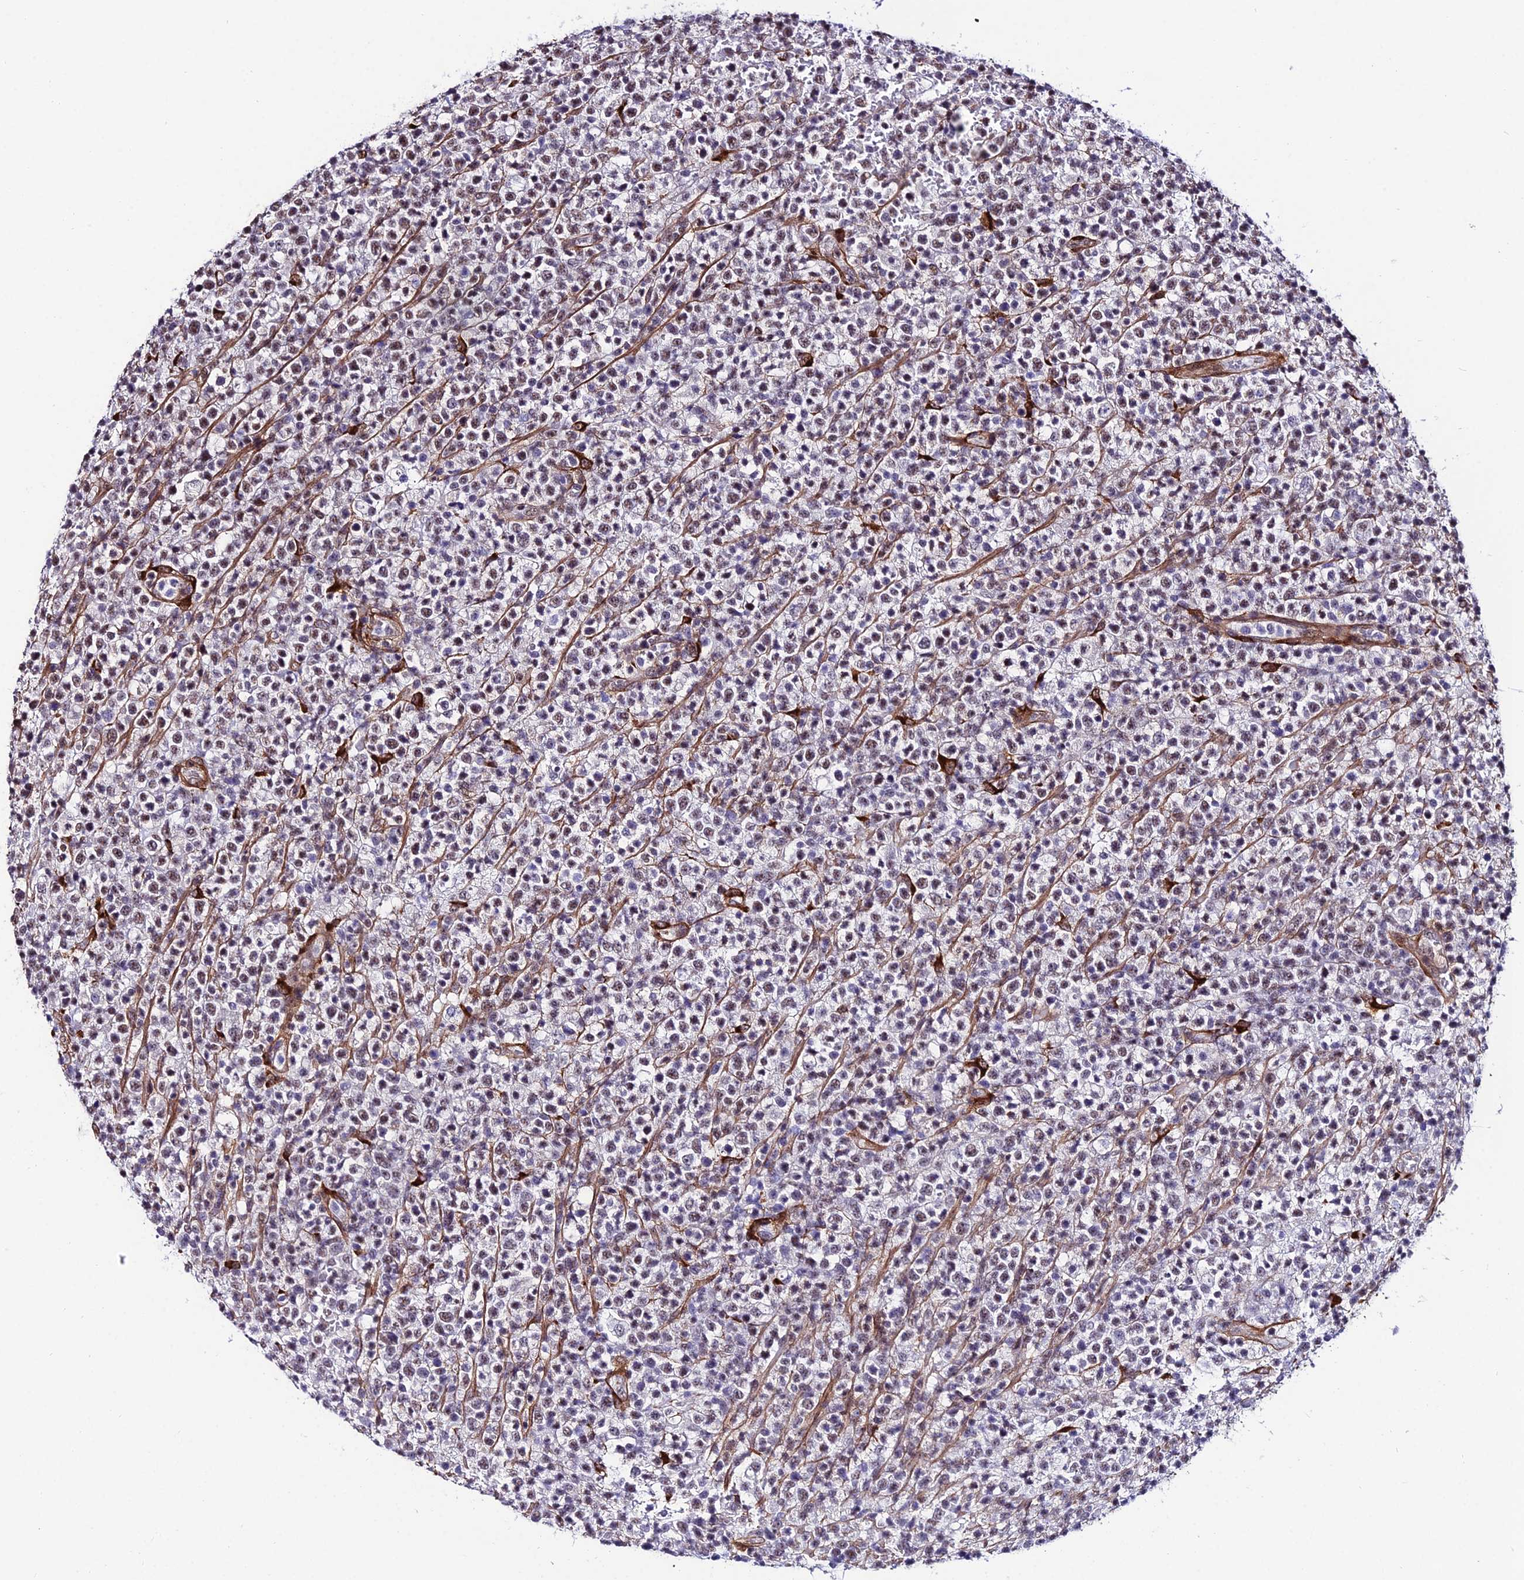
{"staining": {"intensity": "weak", "quantity": "25%-75%", "location": "nuclear"}, "tissue": "lymphoma", "cell_type": "Tumor cells", "image_type": "cancer", "snomed": [{"axis": "morphology", "description": "Malignant lymphoma, non-Hodgkin's type, High grade"}, {"axis": "topography", "description": "Colon"}], "caption": "An image of malignant lymphoma, non-Hodgkin's type (high-grade) stained for a protein reveals weak nuclear brown staining in tumor cells.", "gene": "SYT15", "patient": {"sex": "female", "age": 53}}